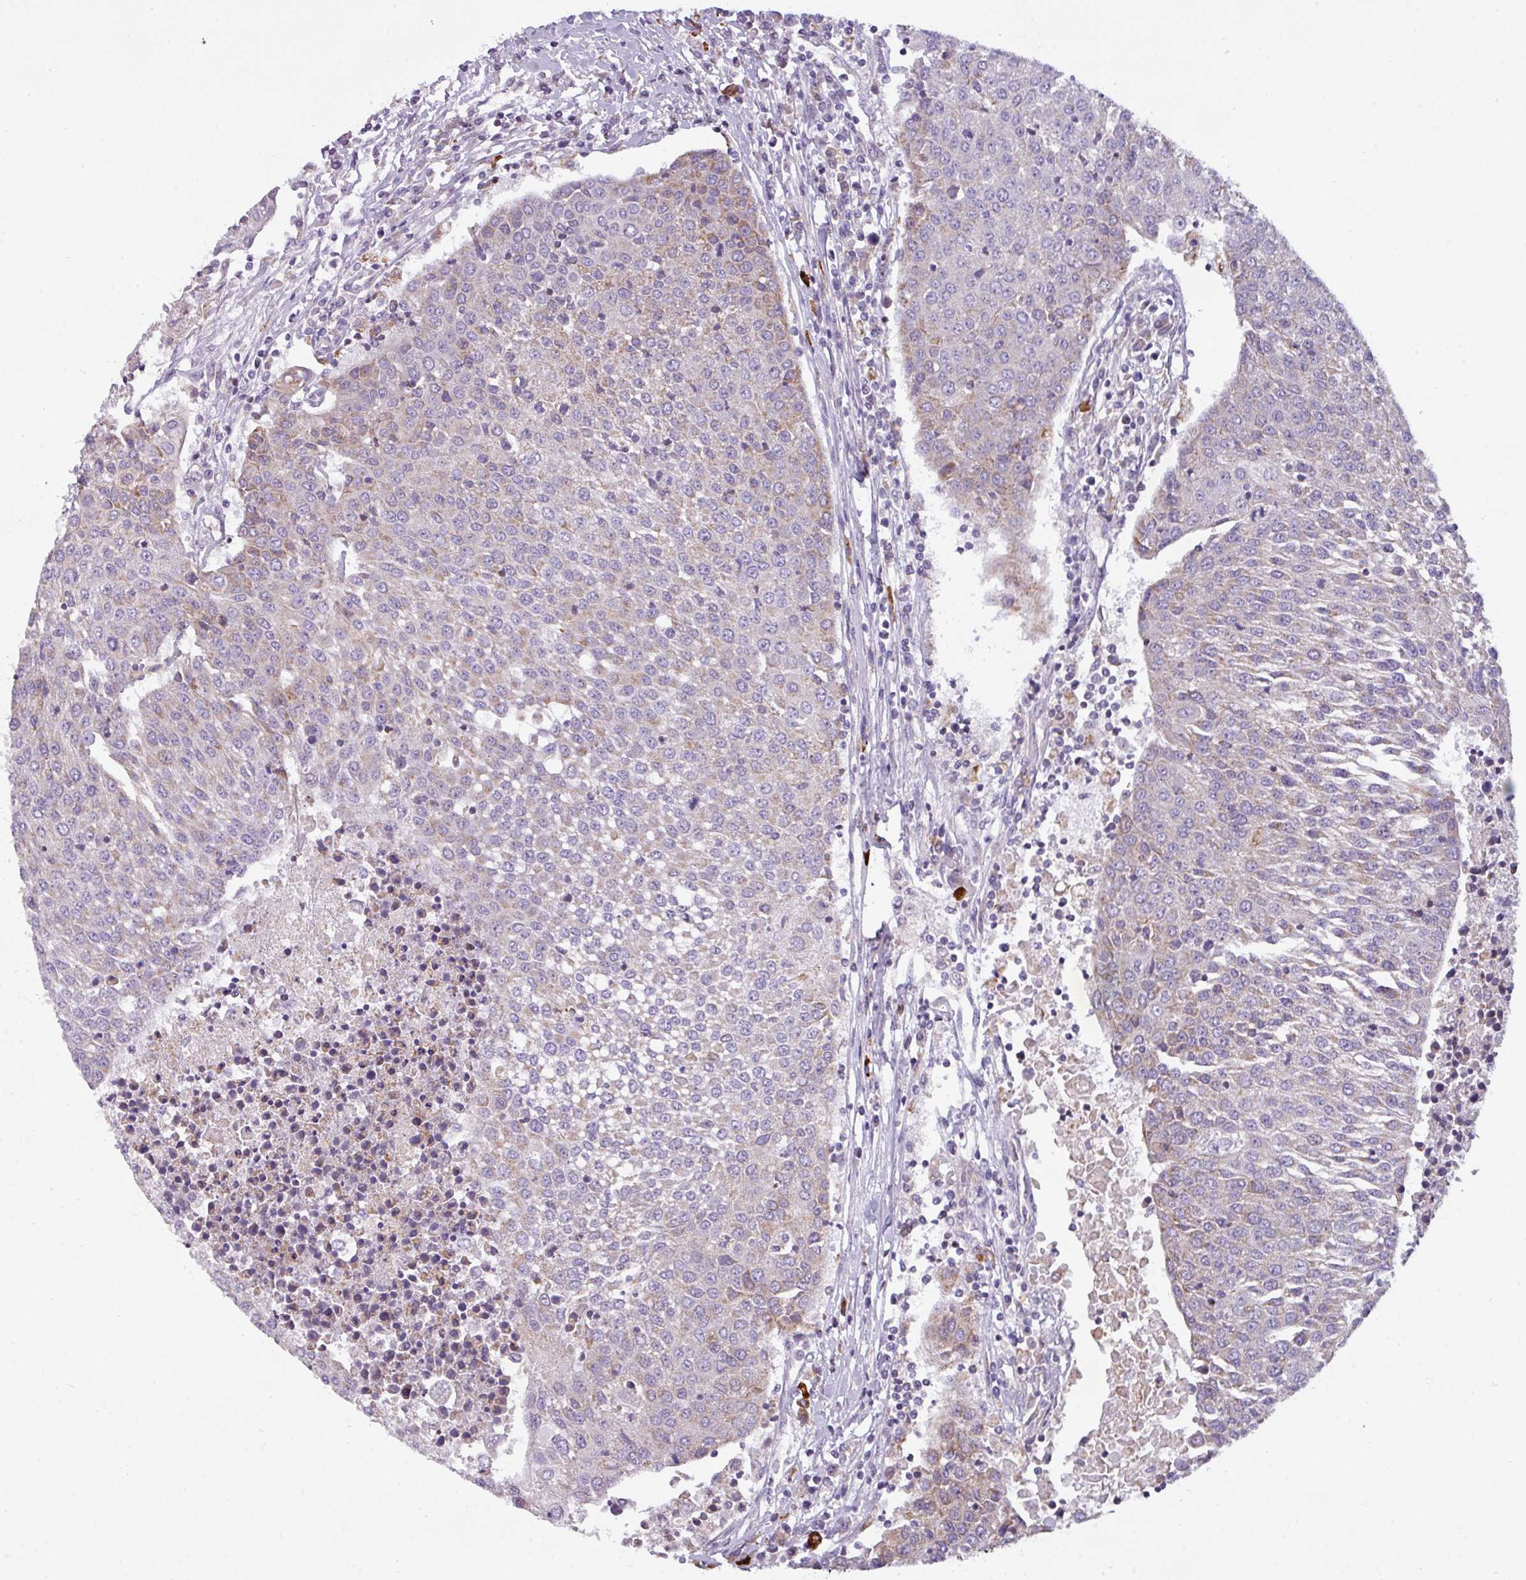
{"staining": {"intensity": "weak", "quantity": "<25%", "location": "cytoplasmic/membranous"}, "tissue": "urothelial cancer", "cell_type": "Tumor cells", "image_type": "cancer", "snomed": [{"axis": "morphology", "description": "Urothelial carcinoma, High grade"}, {"axis": "topography", "description": "Urinary bladder"}], "caption": "High-grade urothelial carcinoma was stained to show a protein in brown. There is no significant staining in tumor cells.", "gene": "C2orf68", "patient": {"sex": "female", "age": 85}}